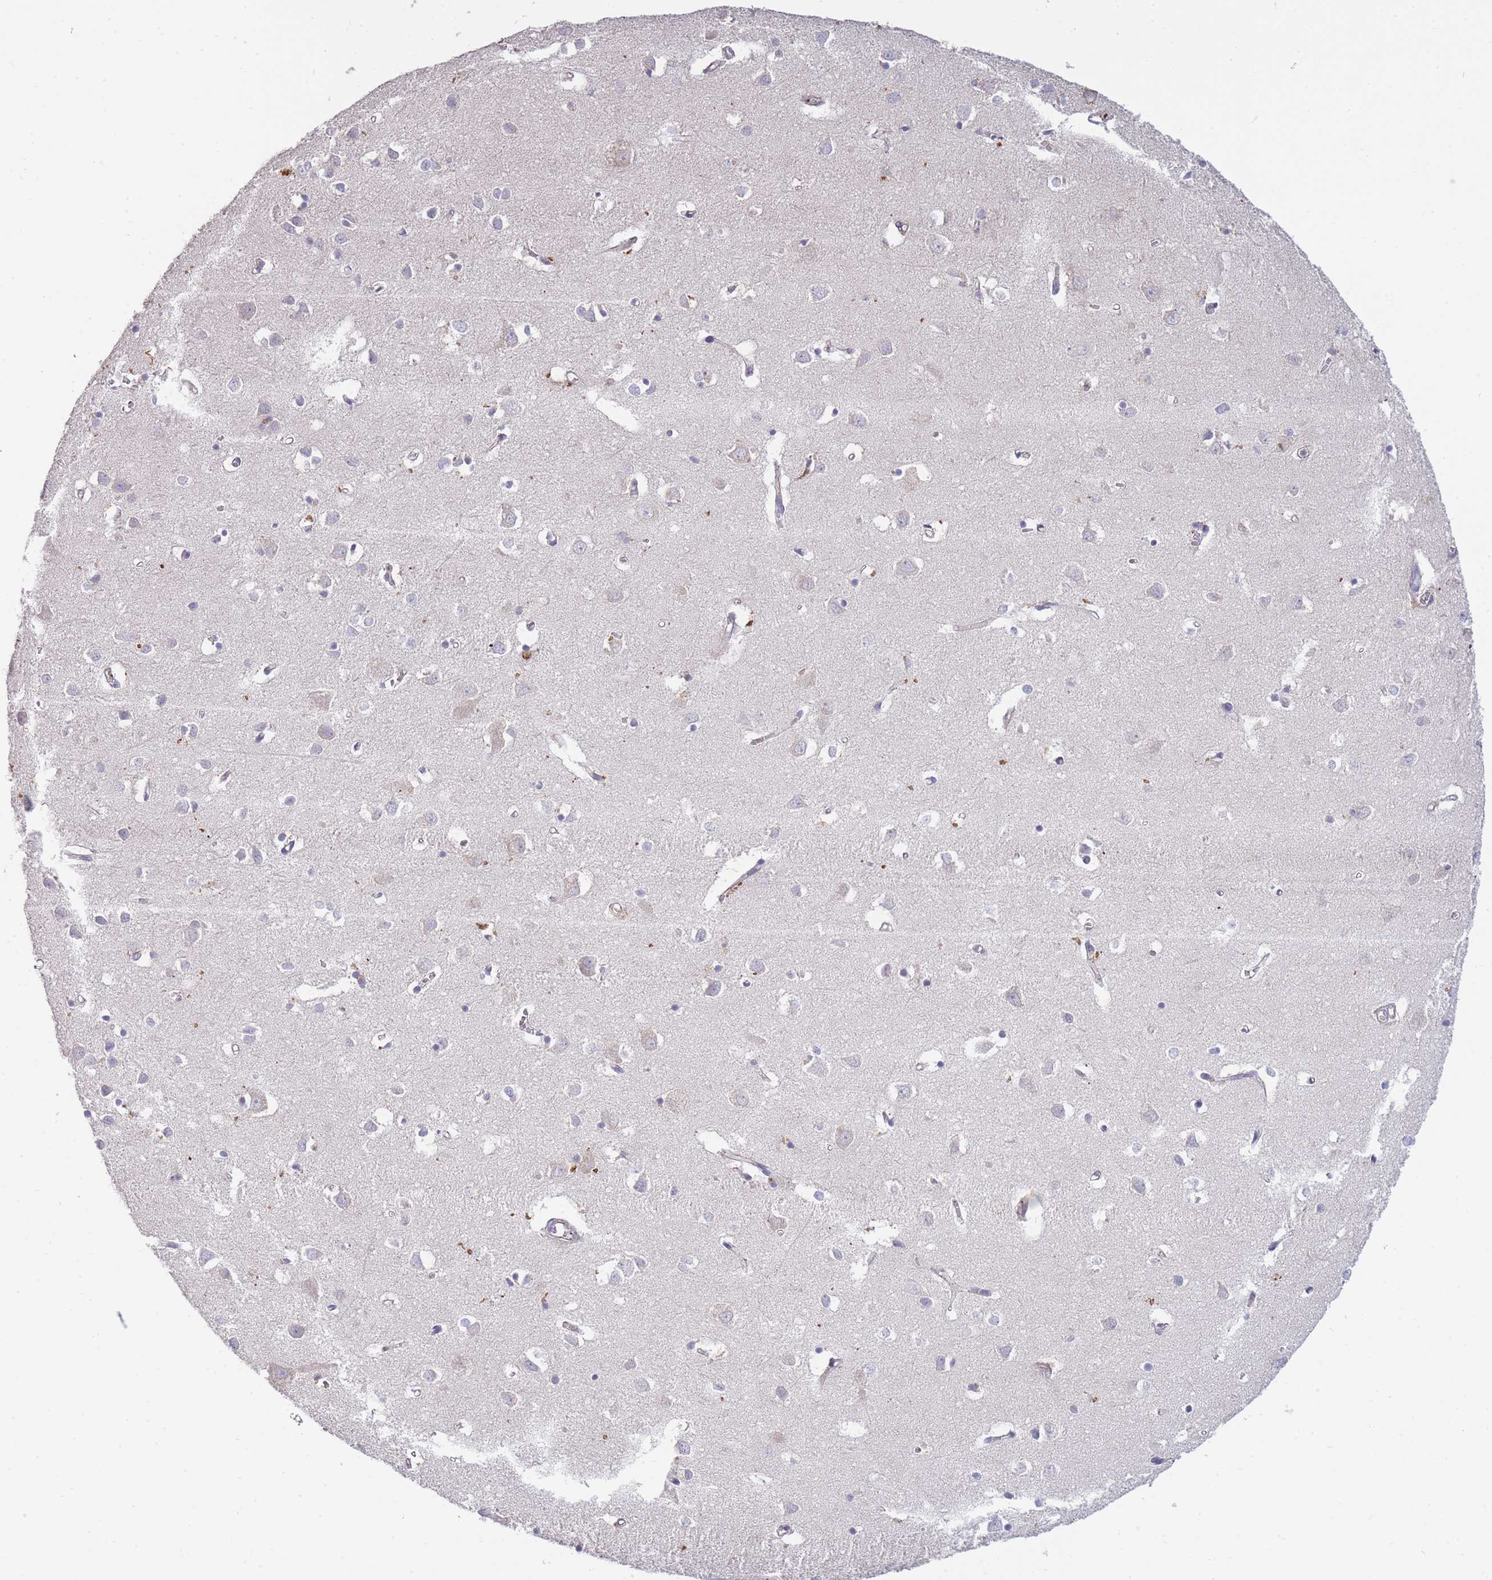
{"staining": {"intensity": "negative", "quantity": "none", "location": "none"}, "tissue": "cerebral cortex", "cell_type": "Endothelial cells", "image_type": "normal", "snomed": [{"axis": "morphology", "description": "Normal tissue, NOS"}, {"axis": "topography", "description": "Cerebral cortex"}], "caption": "The micrograph displays no staining of endothelial cells in unremarkable cerebral cortex. (Stains: DAB immunohistochemistry (IHC) with hematoxylin counter stain, Microscopy: brightfield microscopy at high magnification).", "gene": "TRIM61", "patient": {"sex": "female", "age": 64}}